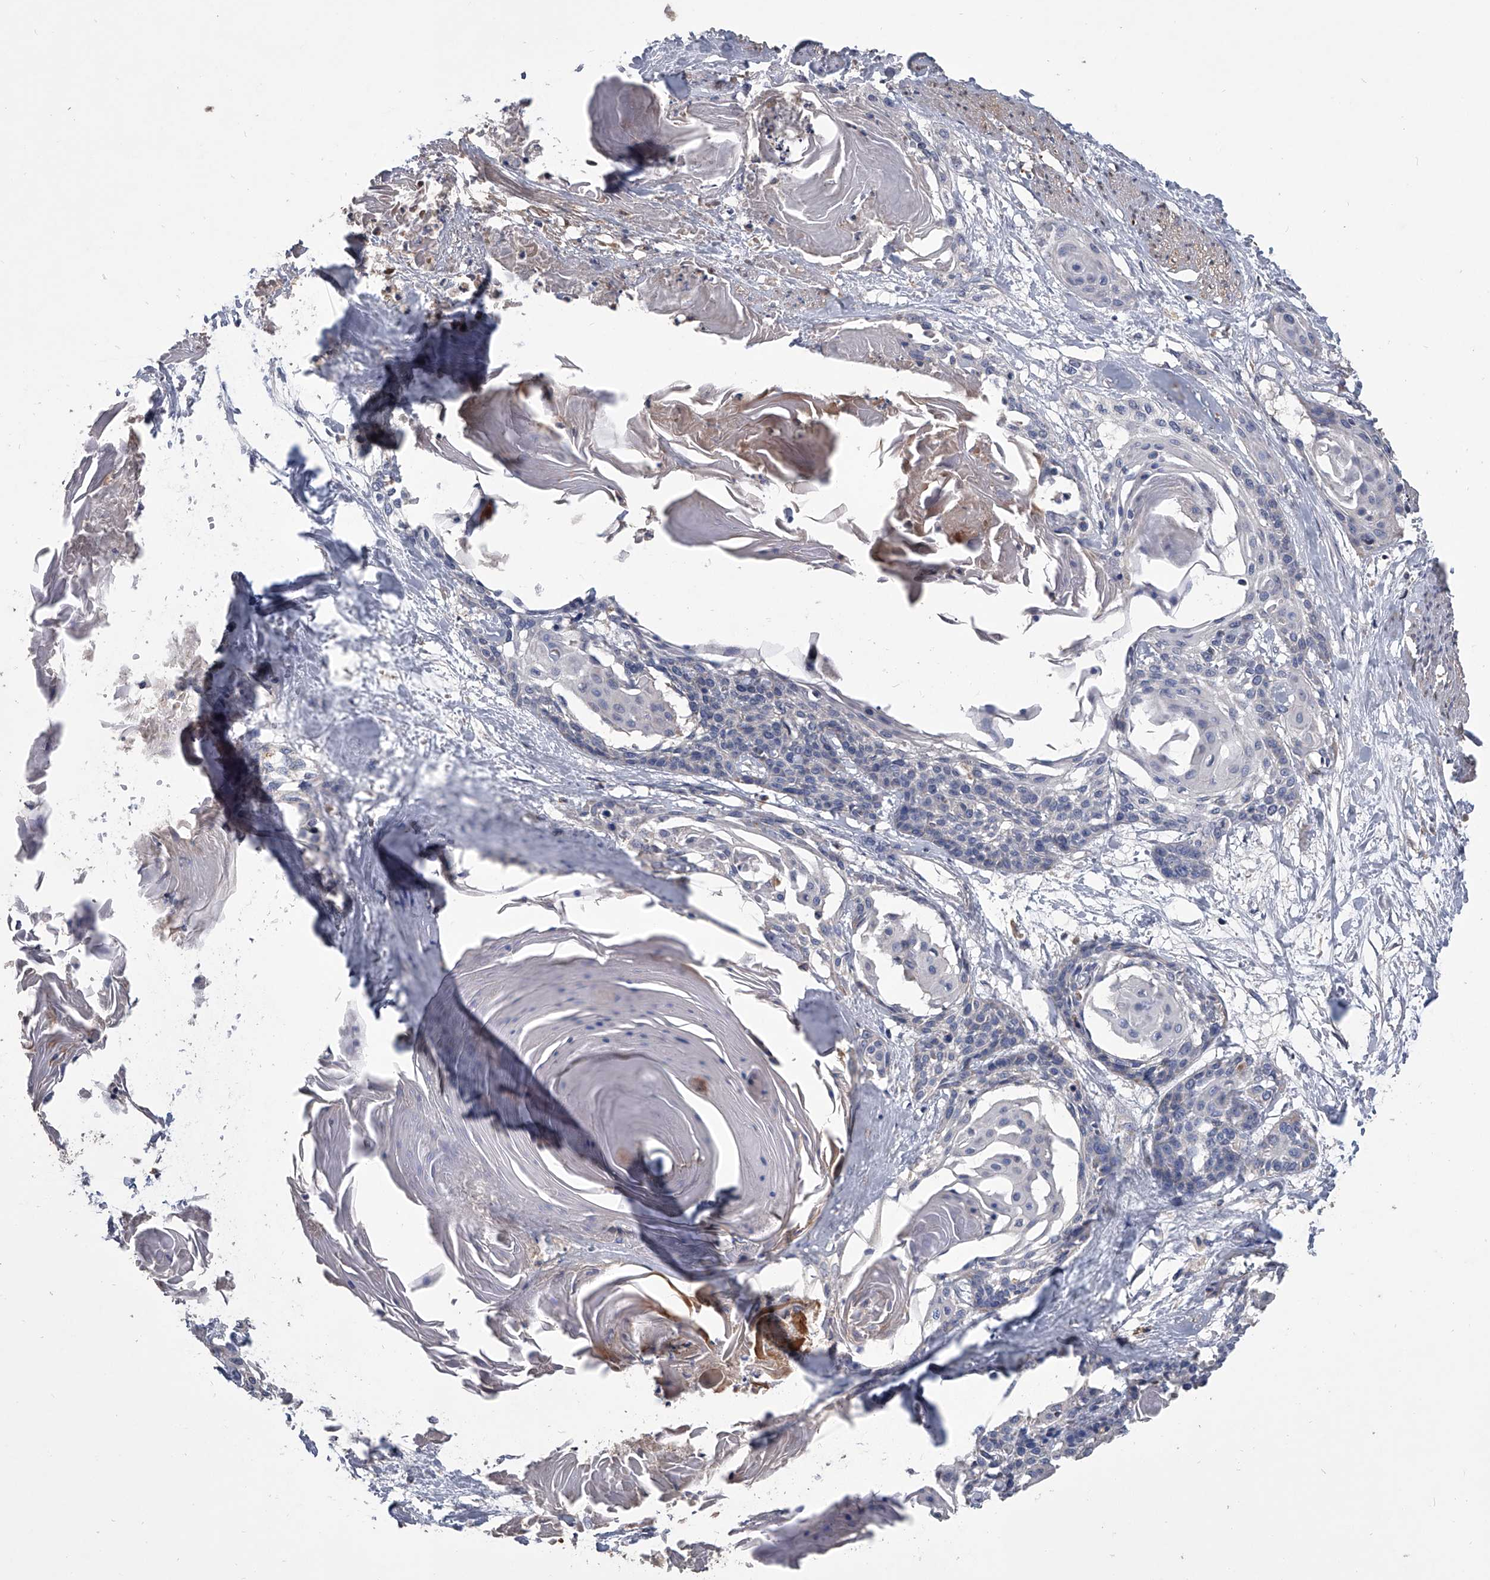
{"staining": {"intensity": "negative", "quantity": "none", "location": "none"}, "tissue": "cervical cancer", "cell_type": "Tumor cells", "image_type": "cancer", "snomed": [{"axis": "morphology", "description": "Squamous cell carcinoma, NOS"}, {"axis": "topography", "description": "Cervix"}], "caption": "A histopathology image of human cervical cancer is negative for staining in tumor cells.", "gene": "NRP1", "patient": {"sex": "female", "age": 57}}